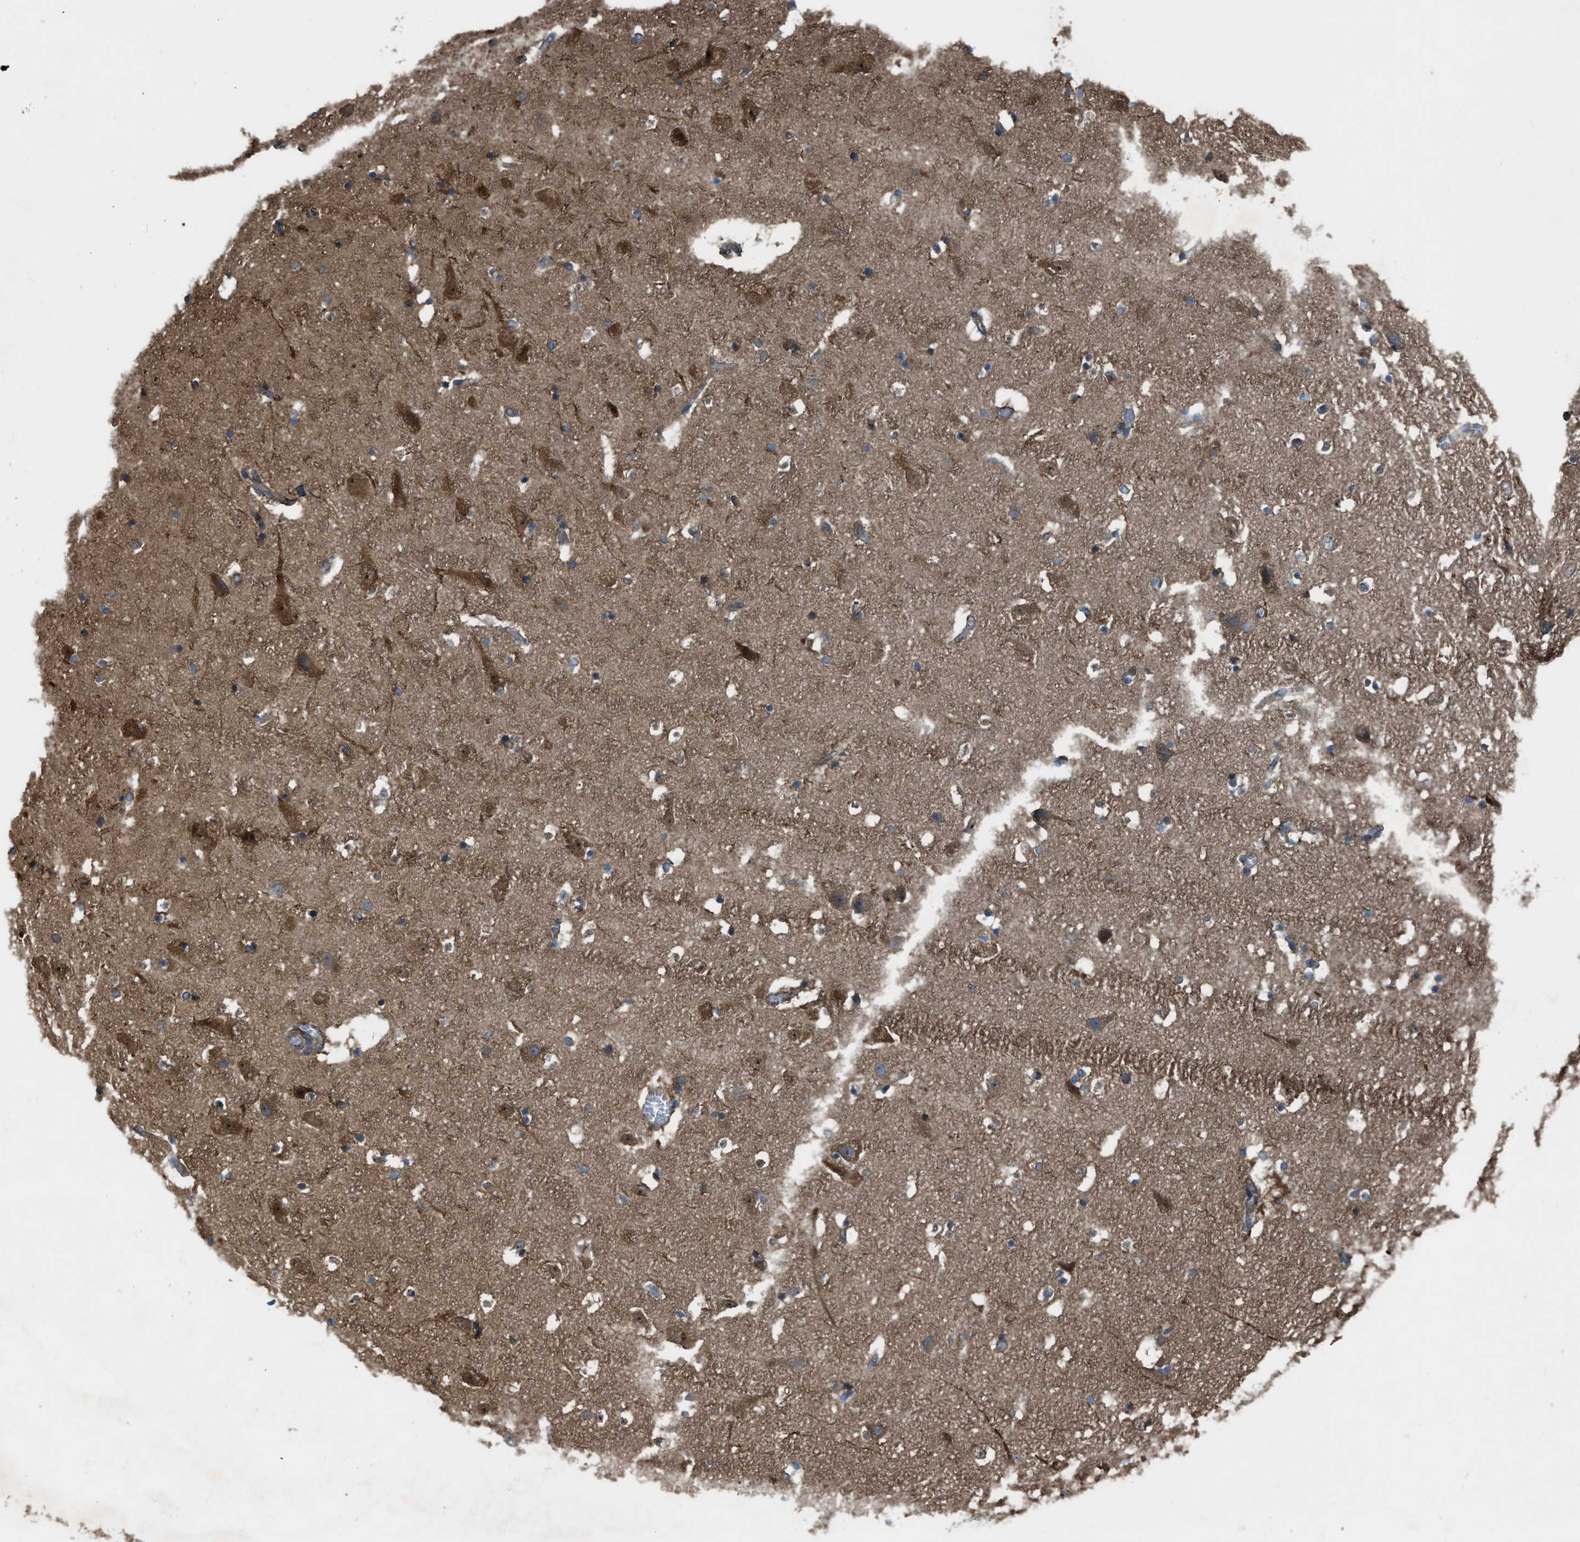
{"staining": {"intensity": "moderate", "quantity": ">75%", "location": "cytoplasmic/membranous"}, "tissue": "hippocampus", "cell_type": "Glial cells", "image_type": "normal", "snomed": [{"axis": "morphology", "description": "Normal tissue, NOS"}, {"axis": "topography", "description": "Hippocampus"}], "caption": "IHC (DAB) staining of unremarkable human hippocampus shows moderate cytoplasmic/membranous protein positivity in about >75% of glial cells.", "gene": "TRPC1", "patient": {"sex": "male", "age": 45}}